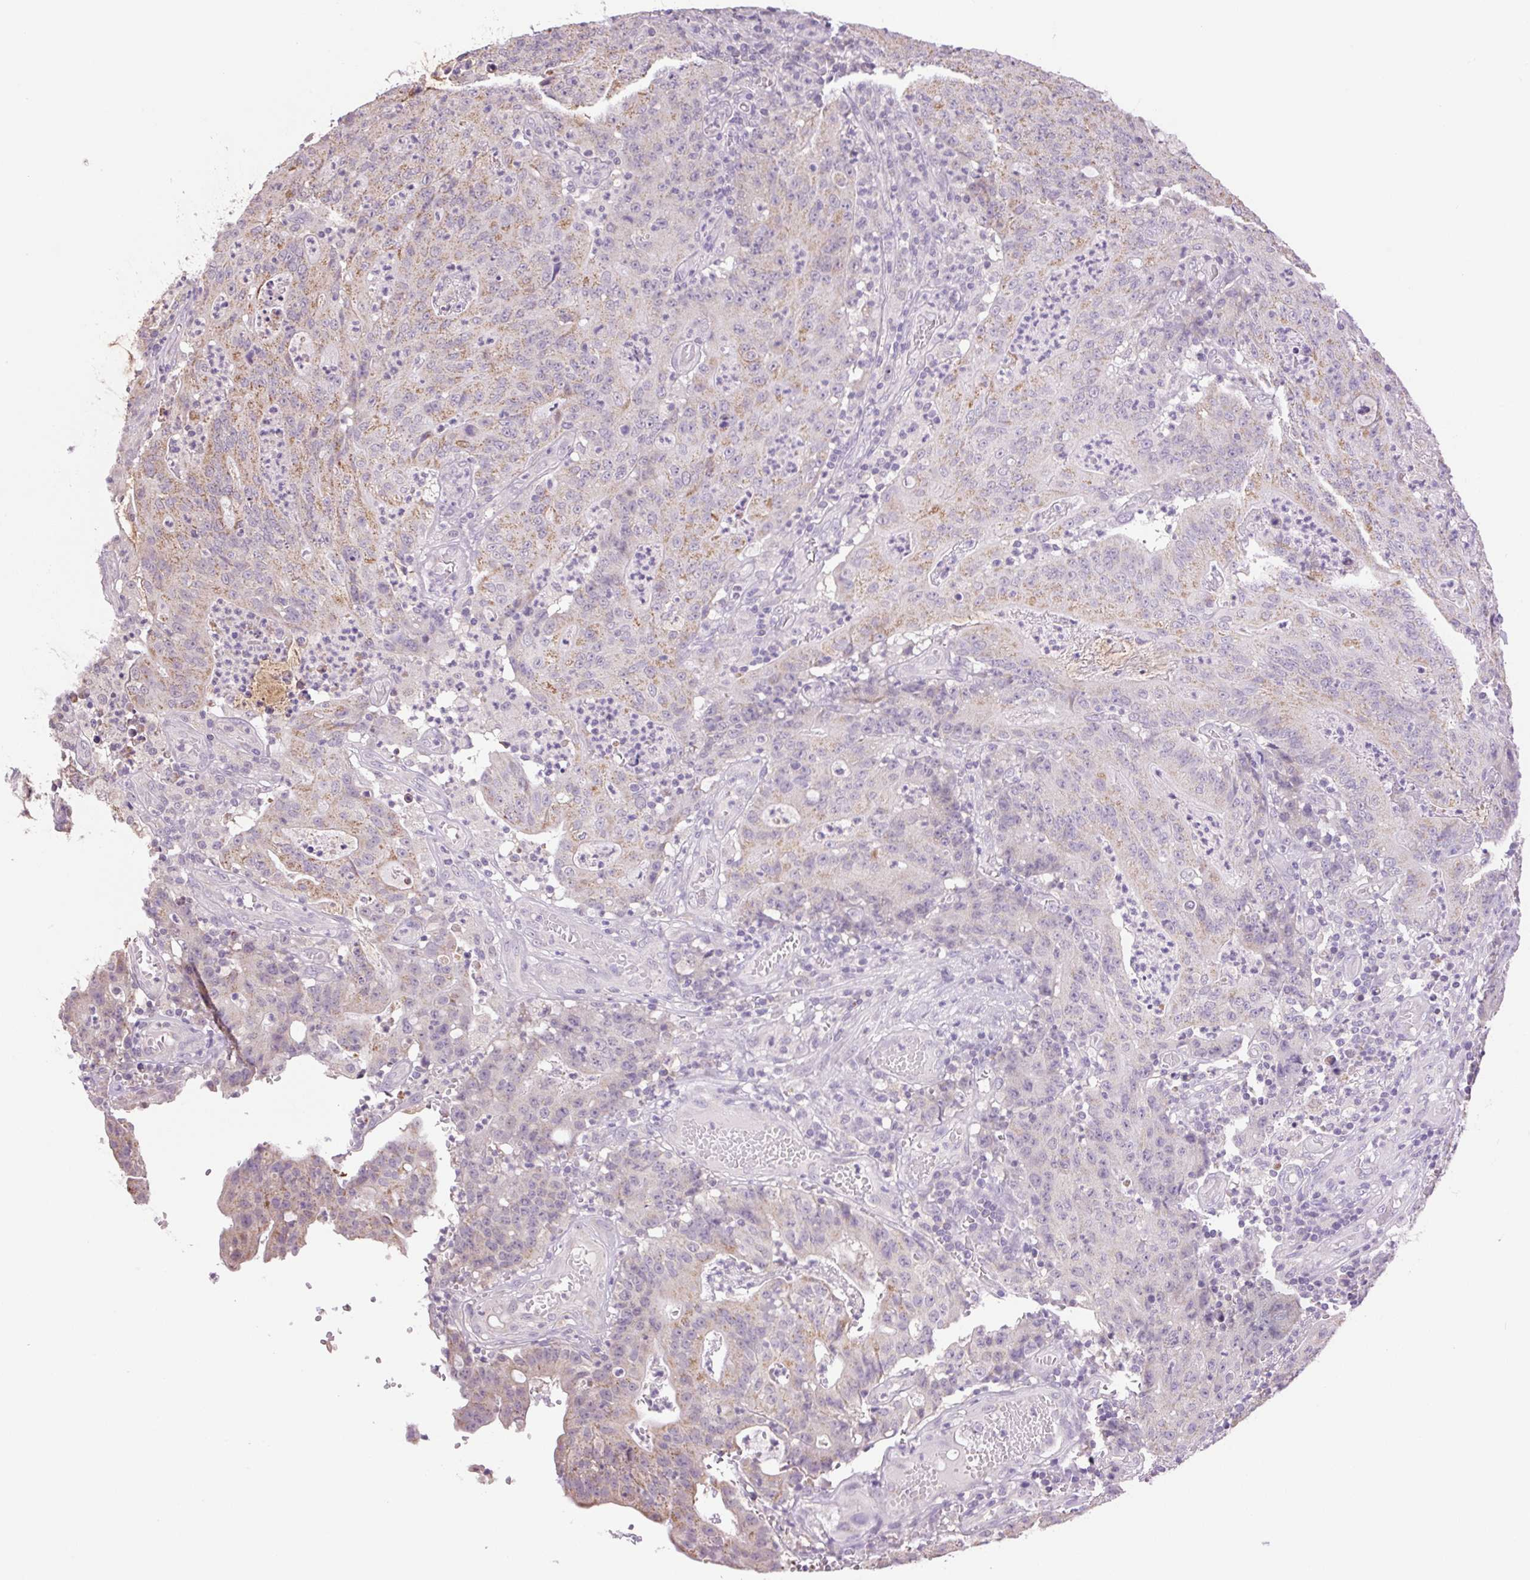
{"staining": {"intensity": "moderate", "quantity": "25%-75%", "location": "cytoplasmic/membranous"}, "tissue": "colorectal cancer", "cell_type": "Tumor cells", "image_type": "cancer", "snomed": [{"axis": "morphology", "description": "Adenocarcinoma, NOS"}, {"axis": "topography", "description": "Colon"}], "caption": "This photomicrograph displays IHC staining of human adenocarcinoma (colorectal), with medium moderate cytoplasmic/membranous expression in about 25%-75% of tumor cells.", "gene": "SGF29", "patient": {"sex": "male", "age": 83}}